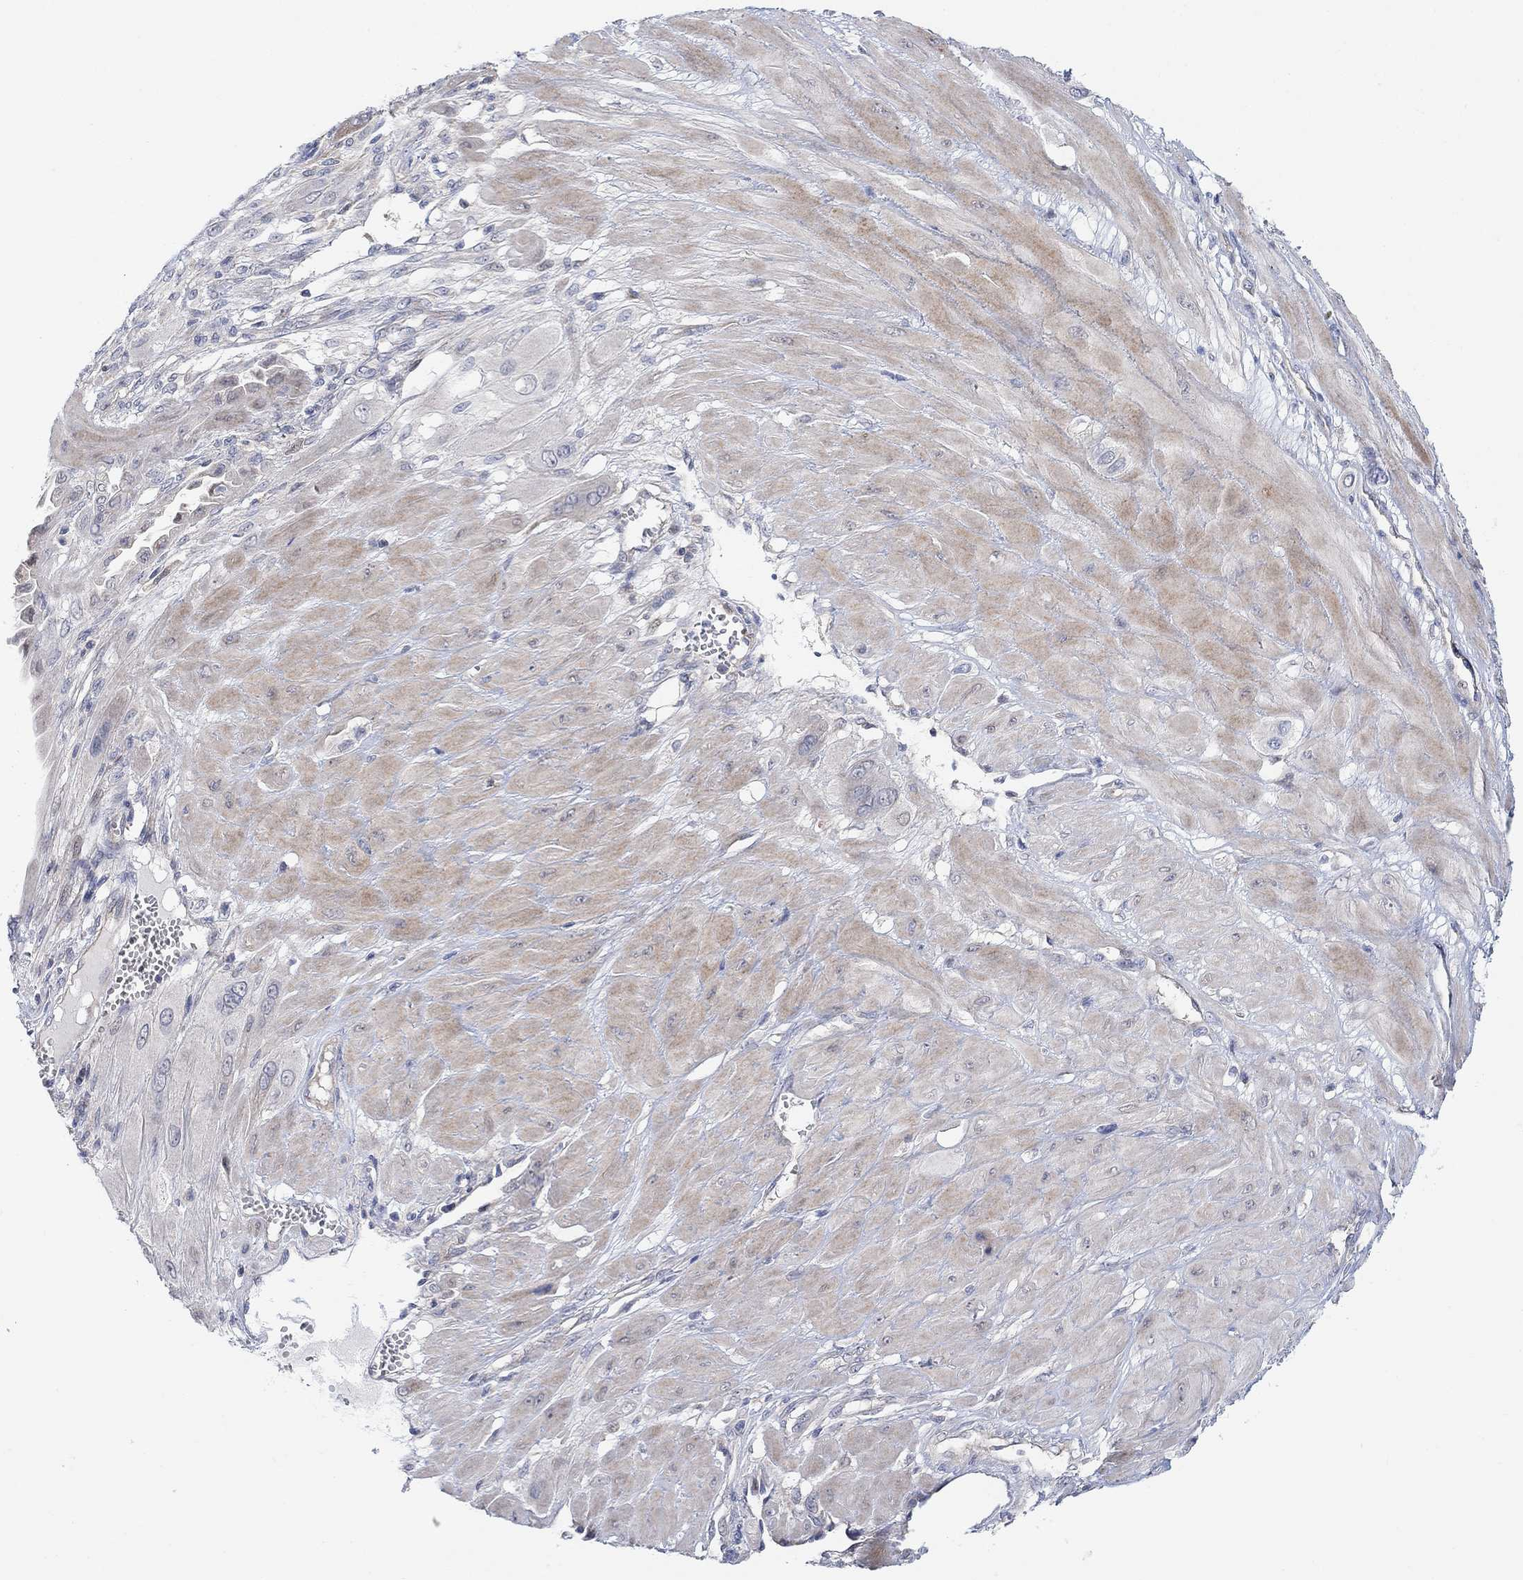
{"staining": {"intensity": "negative", "quantity": "none", "location": "none"}, "tissue": "cervical cancer", "cell_type": "Tumor cells", "image_type": "cancer", "snomed": [{"axis": "morphology", "description": "Squamous cell carcinoma, NOS"}, {"axis": "topography", "description": "Cervix"}], "caption": "Immunohistochemistry micrograph of human cervical cancer (squamous cell carcinoma) stained for a protein (brown), which displays no staining in tumor cells.", "gene": "CNTF", "patient": {"sex": "female", "age": 34}}